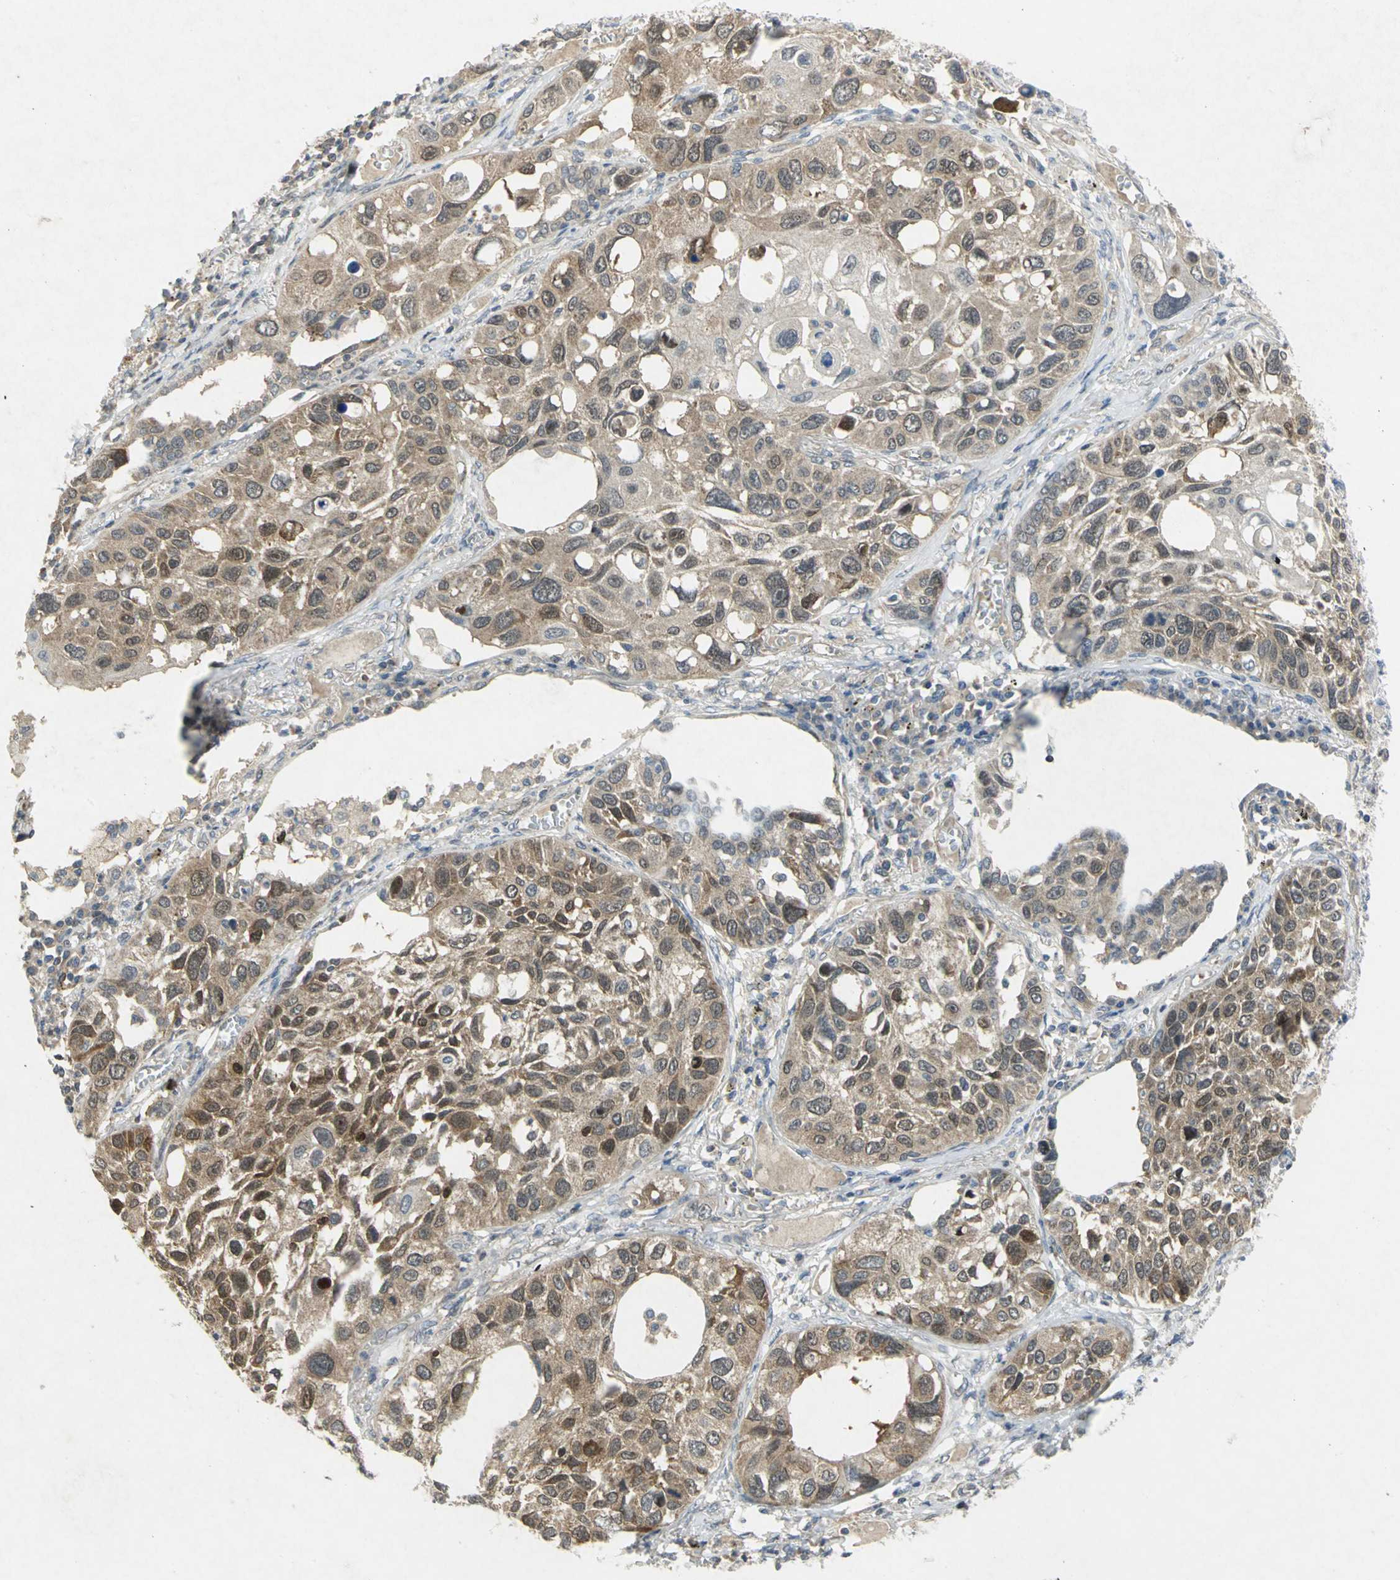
{"staining": {"intensity": "moderate", "quantity": ">75%", "location": "cytoplasmic/membranous,nuclear"}, "tissue": "lung cancer", "cell_type": "Tumor cells", "image_type": "cancer", "snomed": [{"axis": "morphology", "description": "Squamous cell carcinoma, NOS"}, {"axis": "topography", "description": "Lung"}], "caption": "Human lung cancer stained for a protein (brown) demonstrates moderate cytoplasmic/membranous and nuclear positive positivity in approximately >75% of tumor cells.", "gene": "PPIA", "patient": {"sex": "male", "age": 71}}